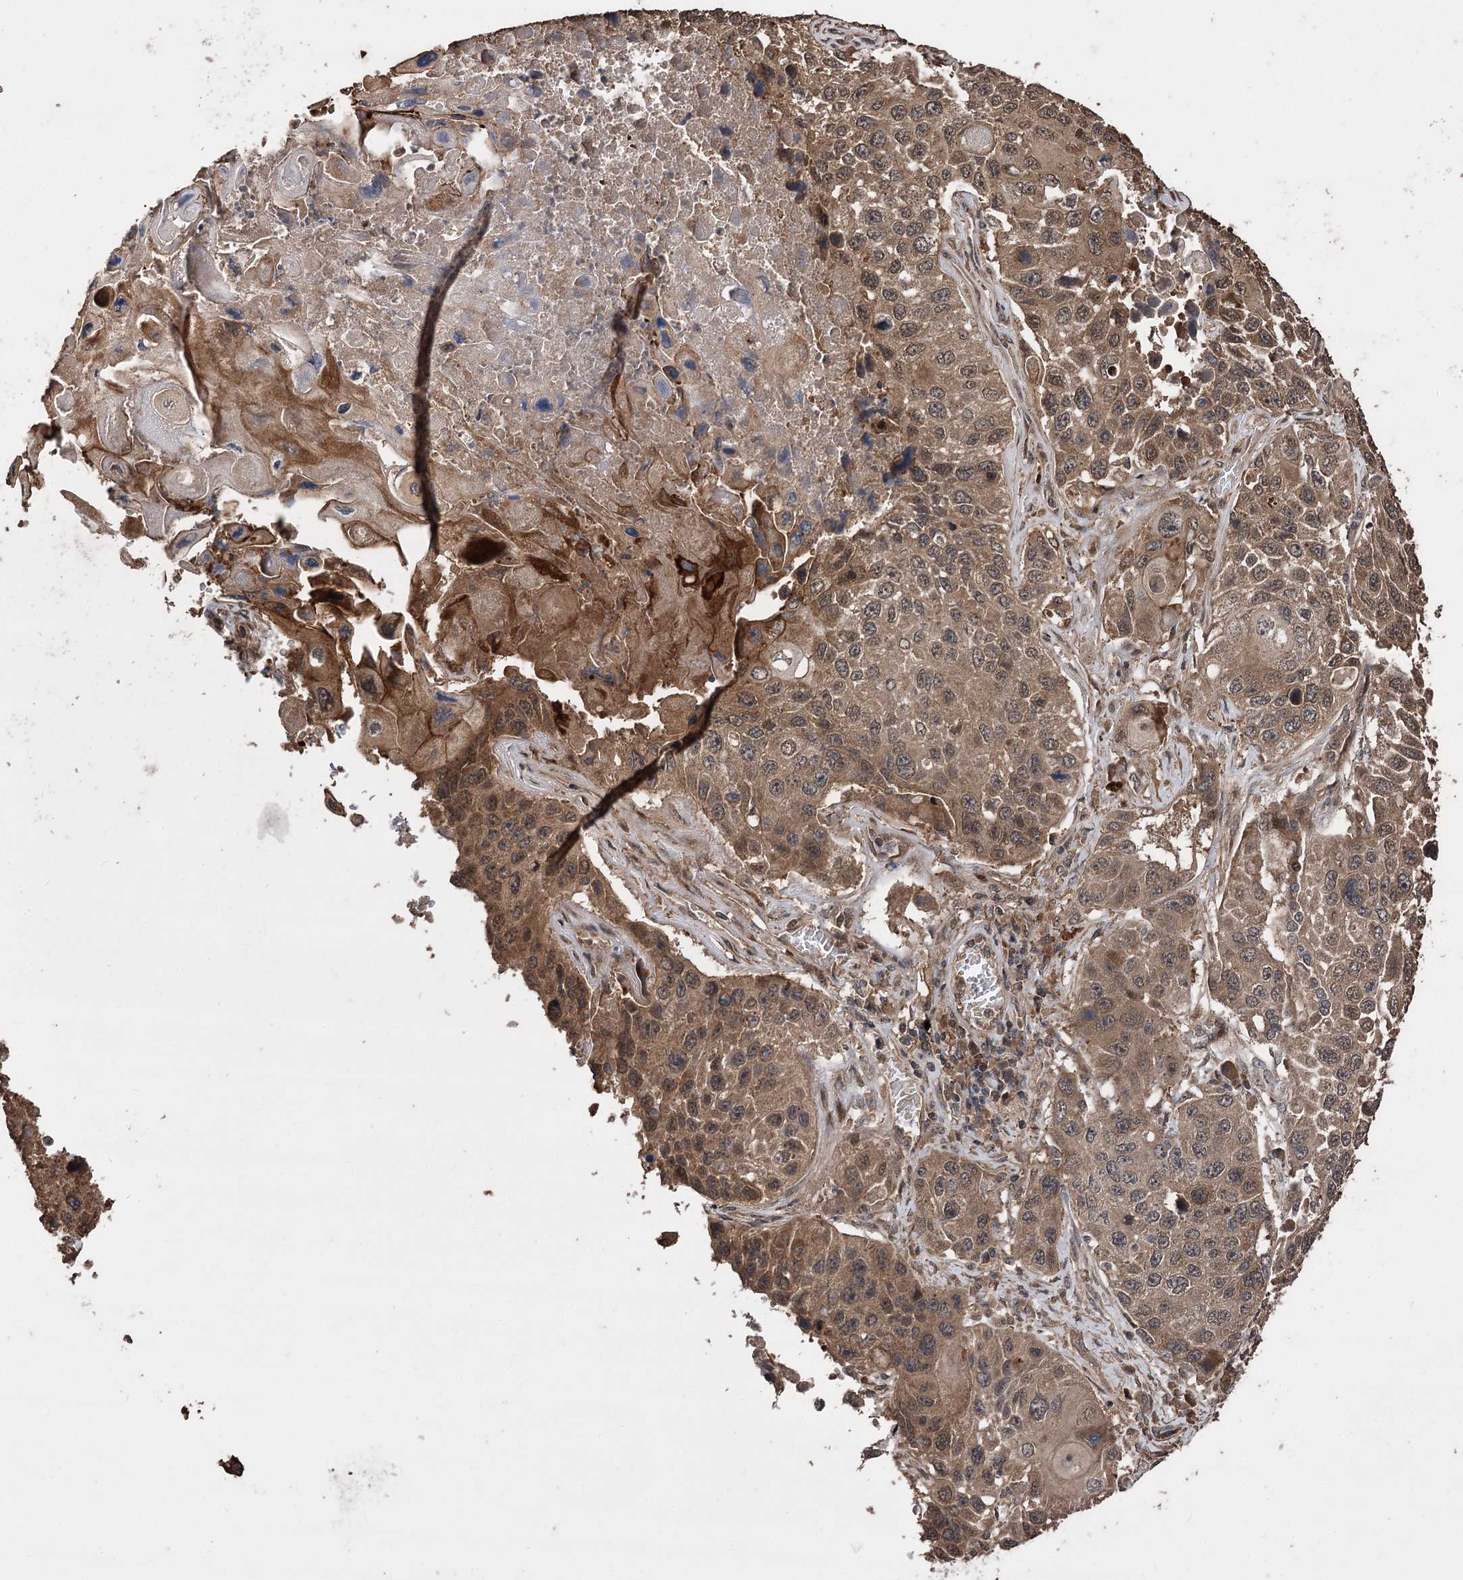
{"staining": {"intensity": "moderate", "quantity": ">75%", "location": "cytoplasmic/membranous"}, "tissue": "lung cancer", "cell_type": "Tumor cells", "image_type": "cancer", "snomed": [{"axis": "morphology", "description": "Squamous cell carcinoma, NOS"}, {"axis": "topography", "description": "Lung"}], "caption": "Lung squamous cell carcinoma stained for a protein shows moderate cytoplasmic/membranous positivity in tumor cells. The protein is shown in brown color, while the nuclei are stained blue.", "gene": "RASSF3", "patient": {"sex": "male", "age": 61}}